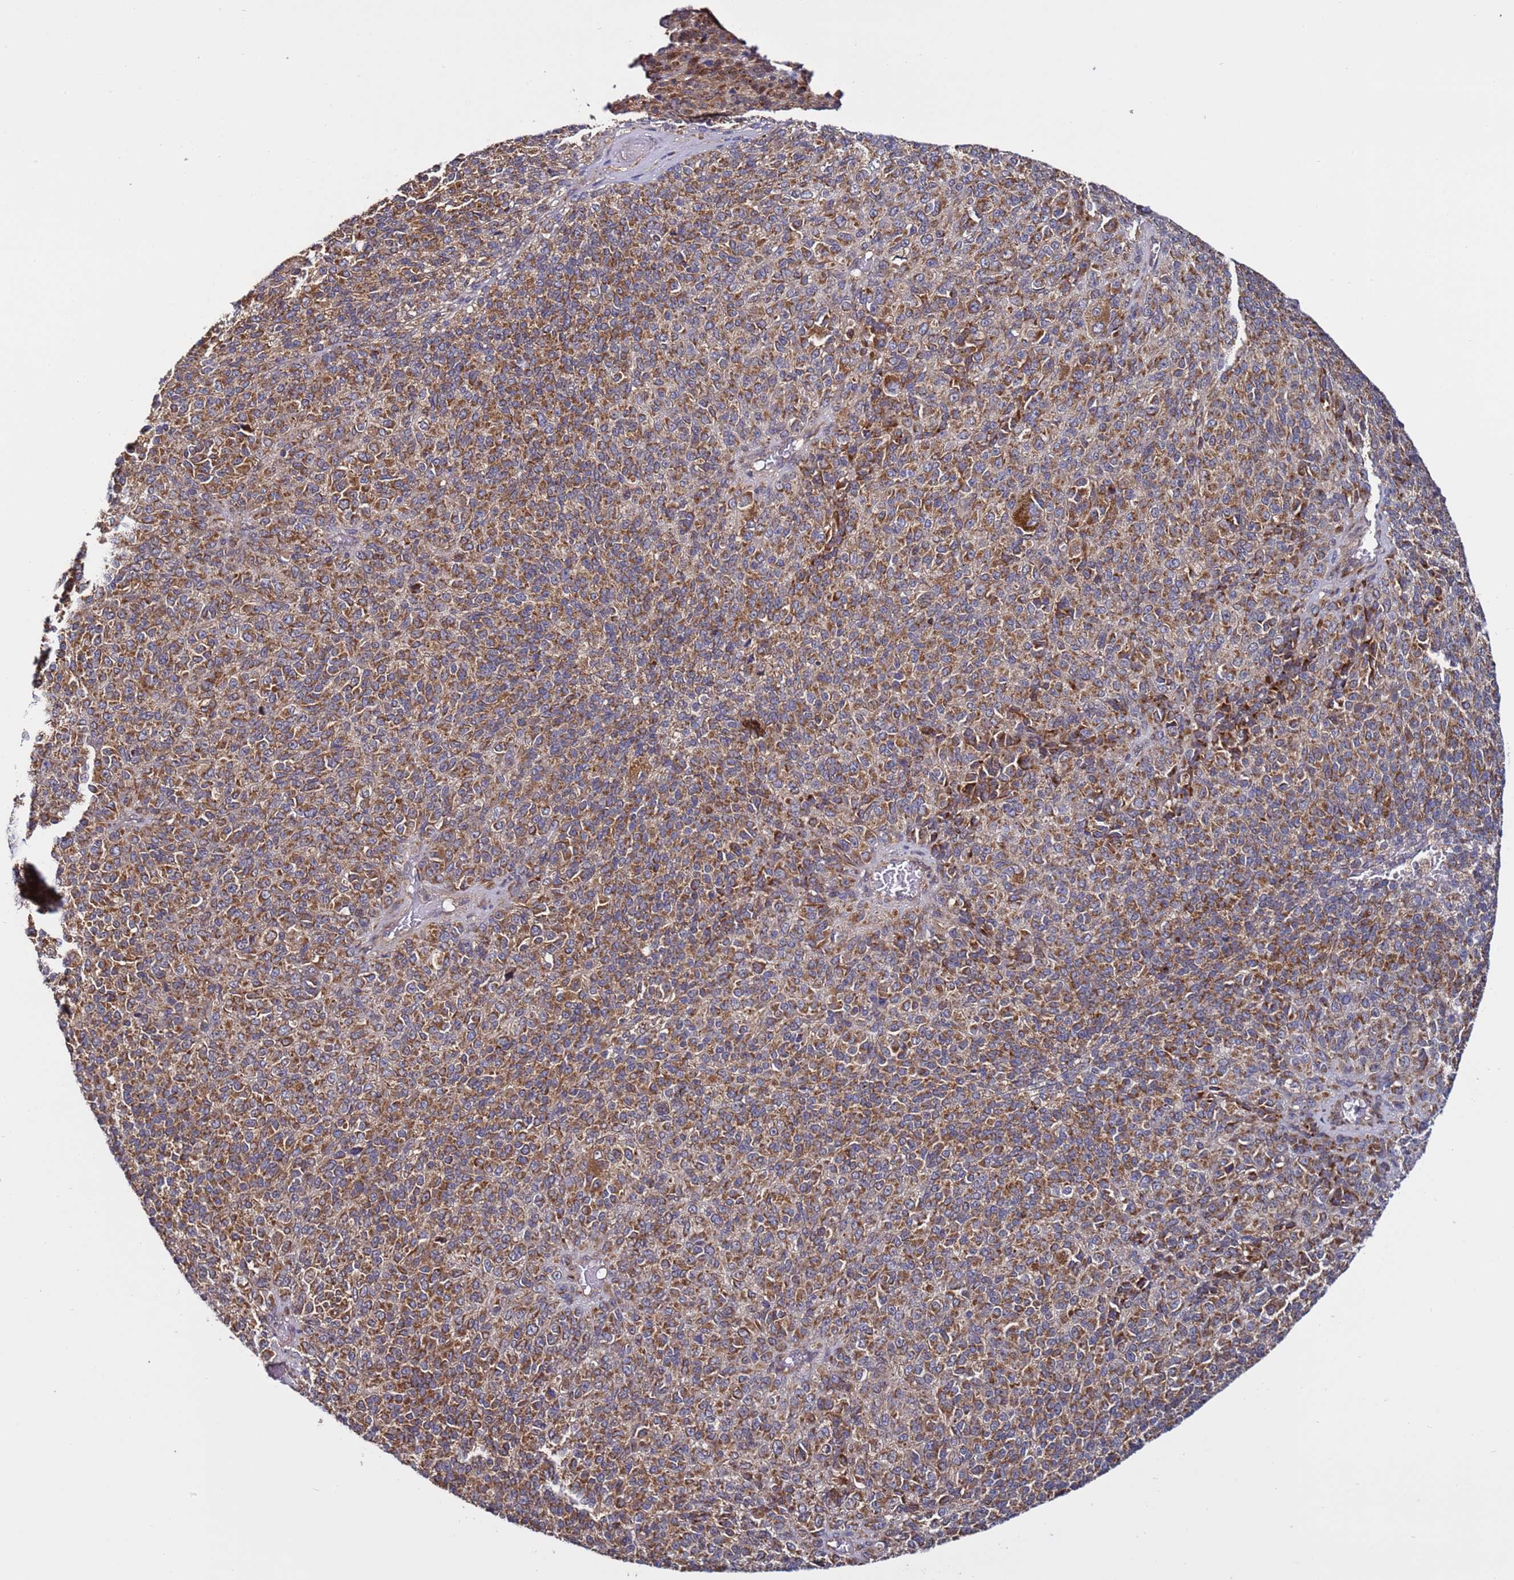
{"staining": {"intensity": "moderate", "quantity": ">75%", "location": "cytoplasmic/membranous"}, "tissue": "melanoma", "cell_type": "Tumor cells", "image_type": "cancer", "snomed": [{"axis": "morphology", "description": "Malignant melanoma, Metastatic site"}, {"axis": "topography", "description": "Brain"}], "caption": "IHC (DAB) staining of malignant melanoma (metastatic site) demonstrates moderate cytoplasmic/membranous protein staining in about >75% of tumor cells.", "gene": "TMEM176B", "patient": {"sex": "female", "age": 56}}